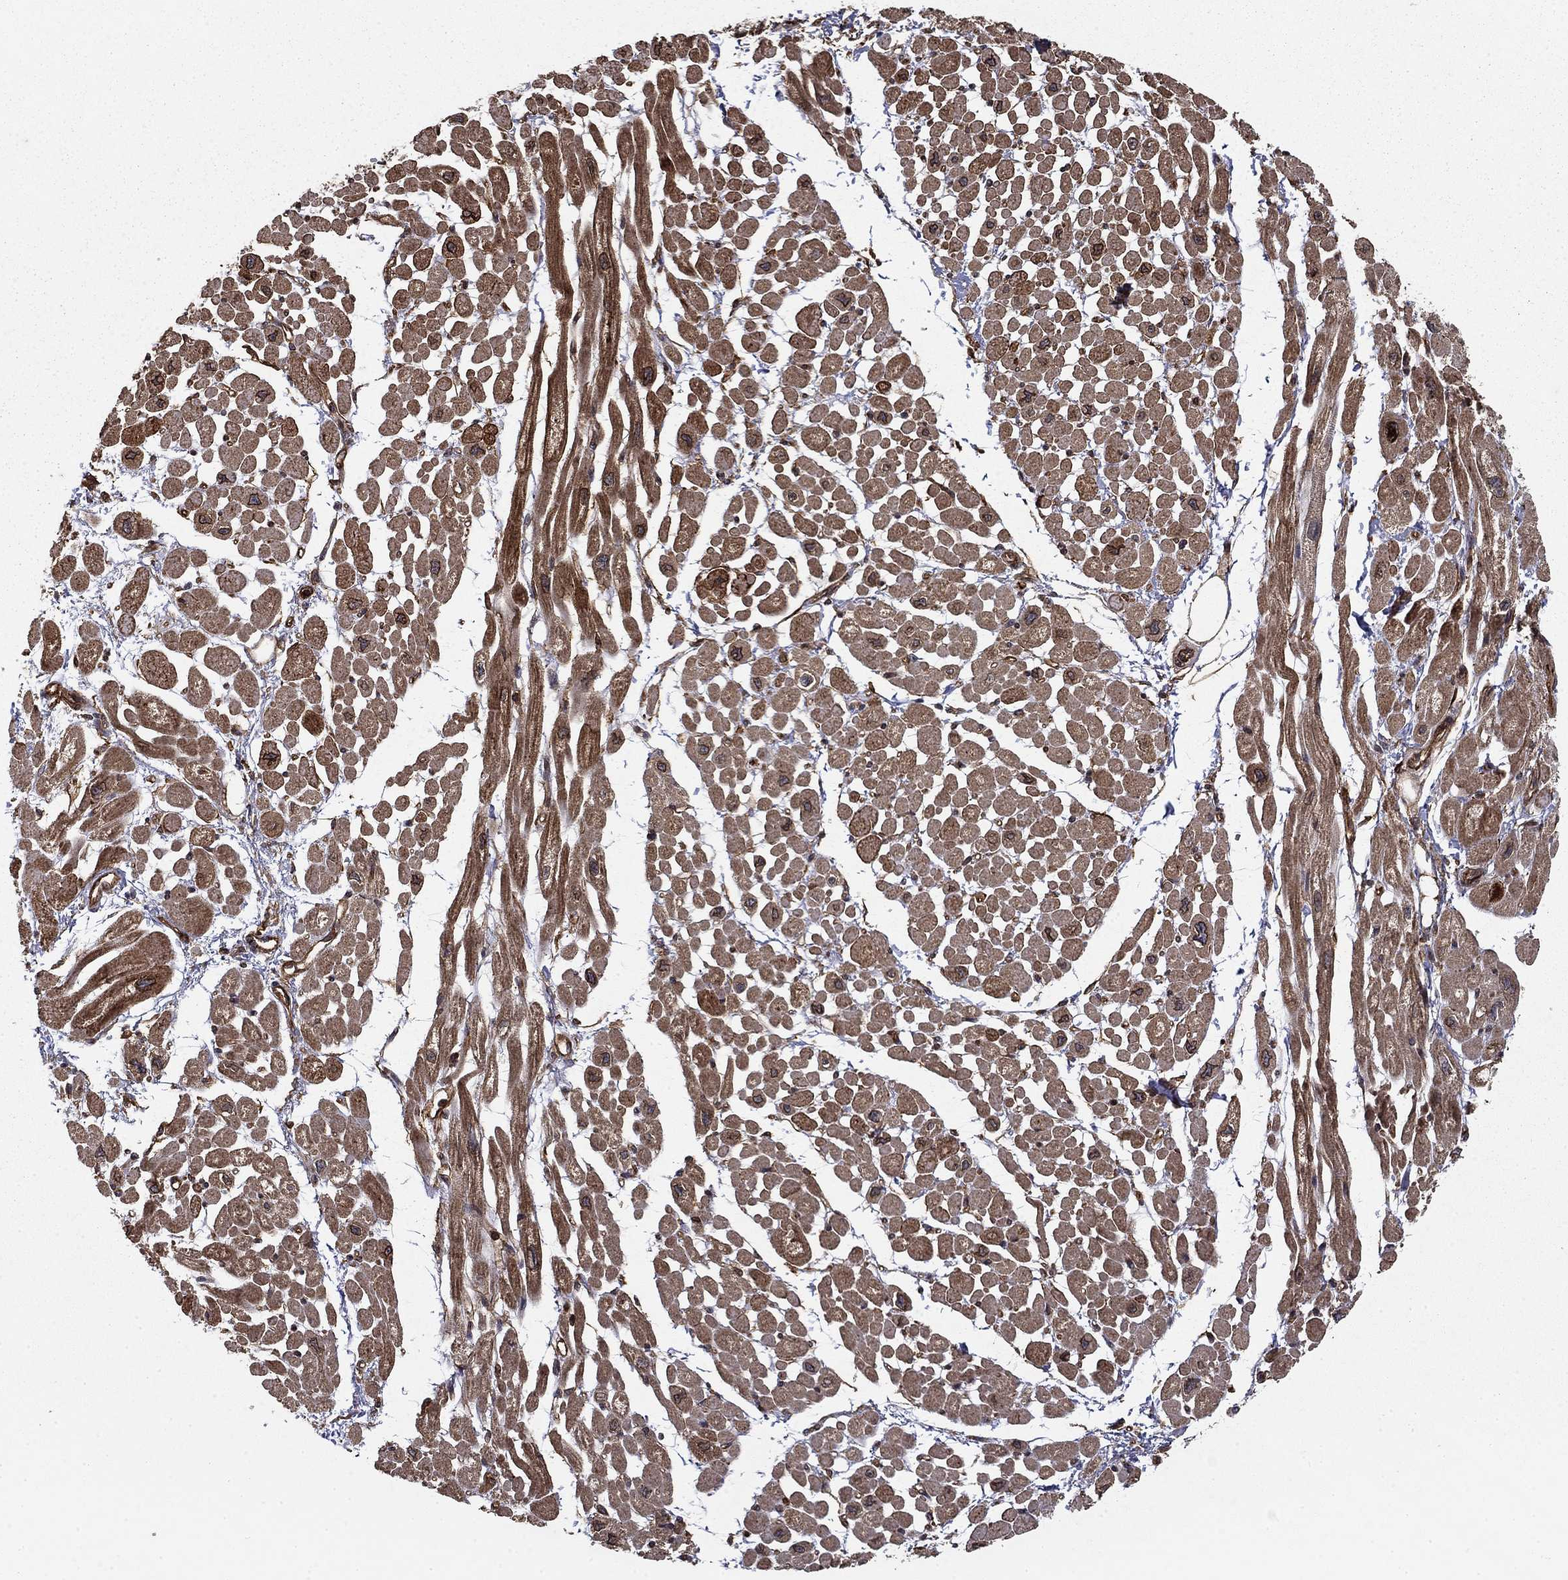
{"staining": {"intensity": "moderate", "quantity": ">75%", "location": "cytoplasmic/membranous"}, "tissue": "heart muscle", "cell_type": "Cardiomyocytes", "image_type": "normal", "snomed": [{"axis": "morphology", "description": "Normal tissue, NOS"}, {"axis": "topography", "description": "Heart"}], "caption": "This histopathology image displays IHC staining of unremarkable human heart muscle, with medium moderate cytoplasmic/membranous positivity in approximately >75% of cardiomyocytes.", "gene": "ADM", "patient": {"sex": "male", "age": 66}}